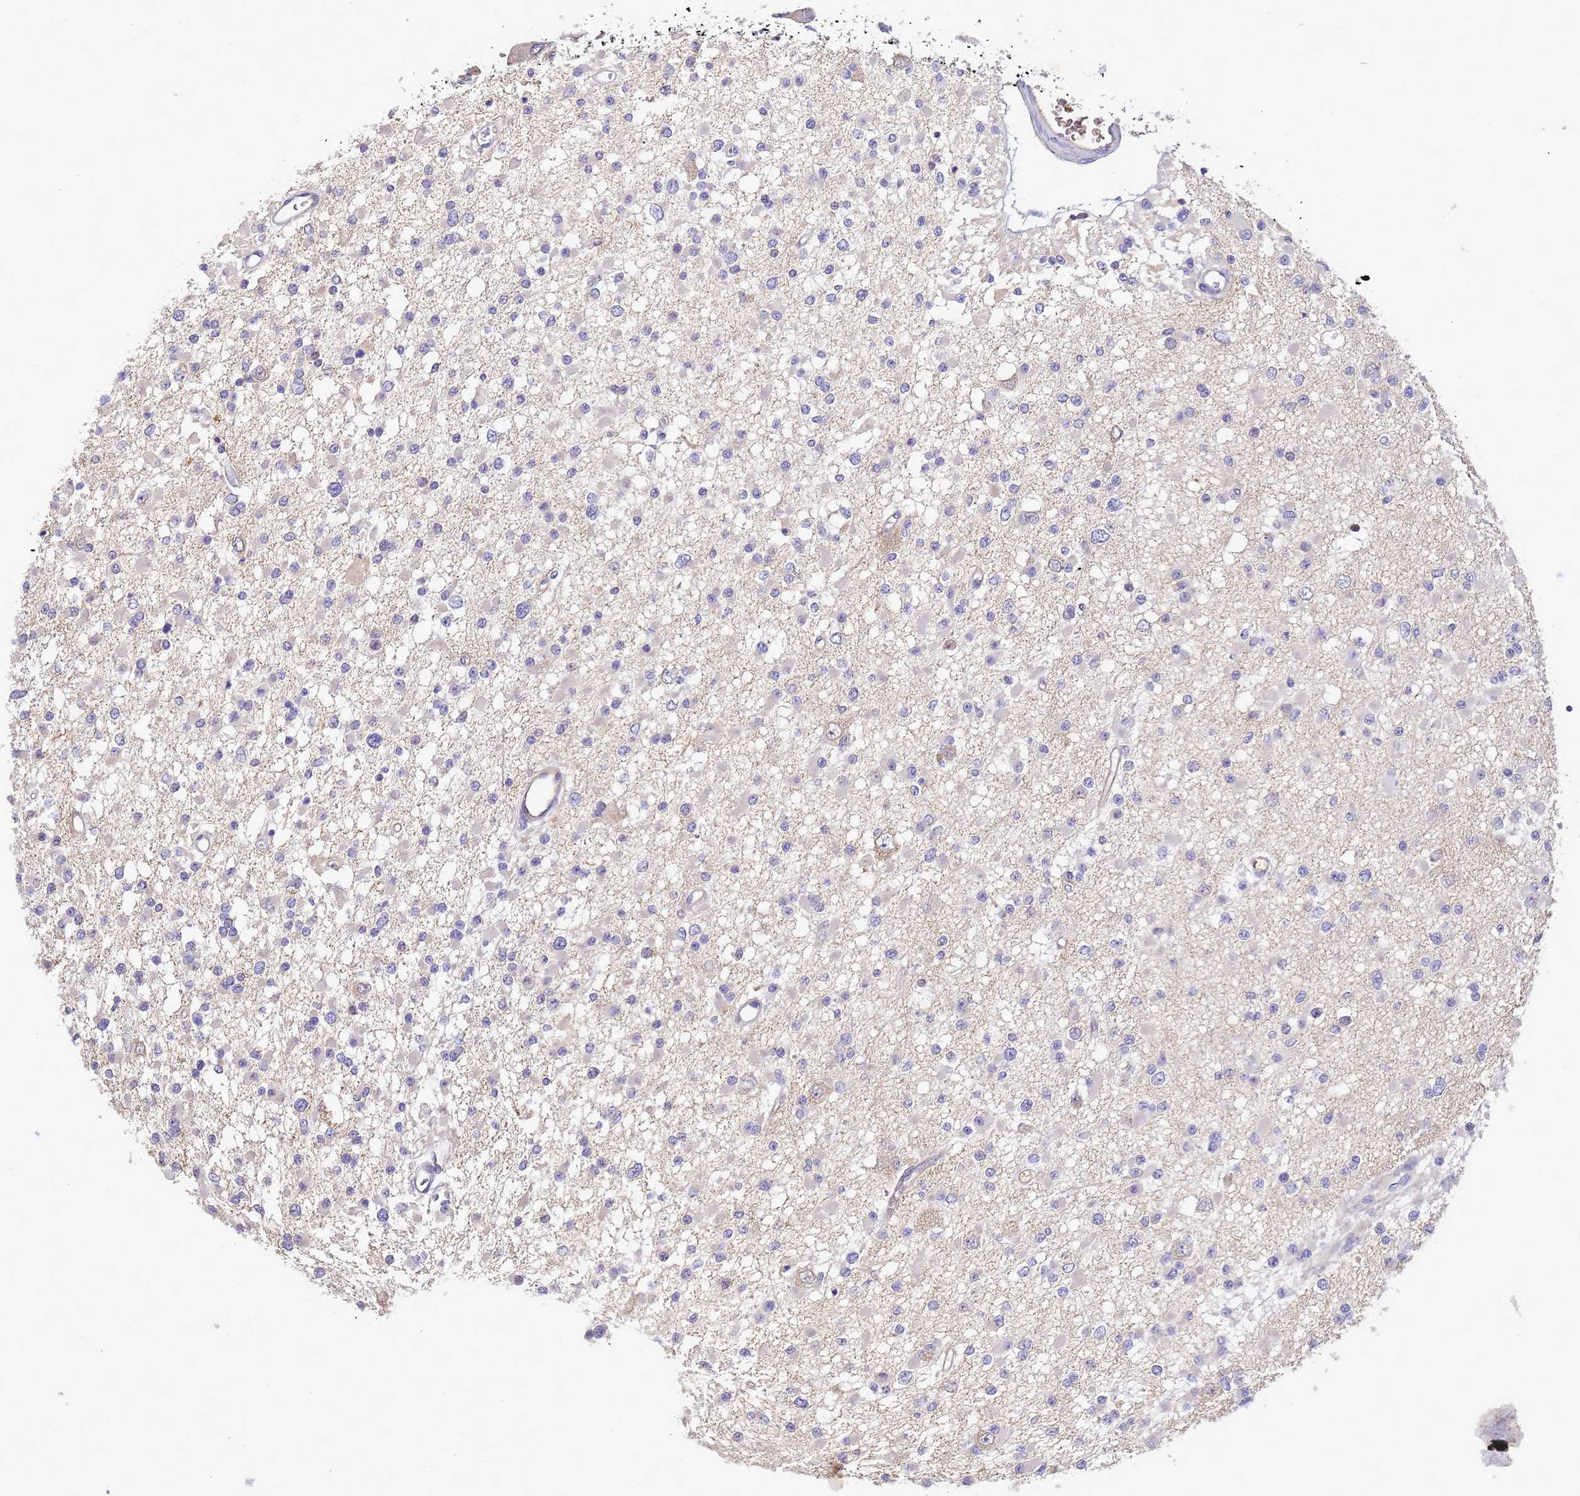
{"staining": {"intensity": "negative", "quantity": "none", "location": "none"}, "tissue": "glioma", "cell_type": "Tumor cells", "image_type": "cancer", "snomed": [{"axis": "morphology", "description": "Glioma, malignant, Low grade"}, {"axis": "topography", "description": "Brain"}], "caption": "High power microscopy photomicrograph of an immunohistochemistry (IHC) micrograph of malignant glioma (low-grade), revealing no significant staining in tumor cells.", "gene": "TMEM74B", "patient": {"sex": "female", "age": 22}}